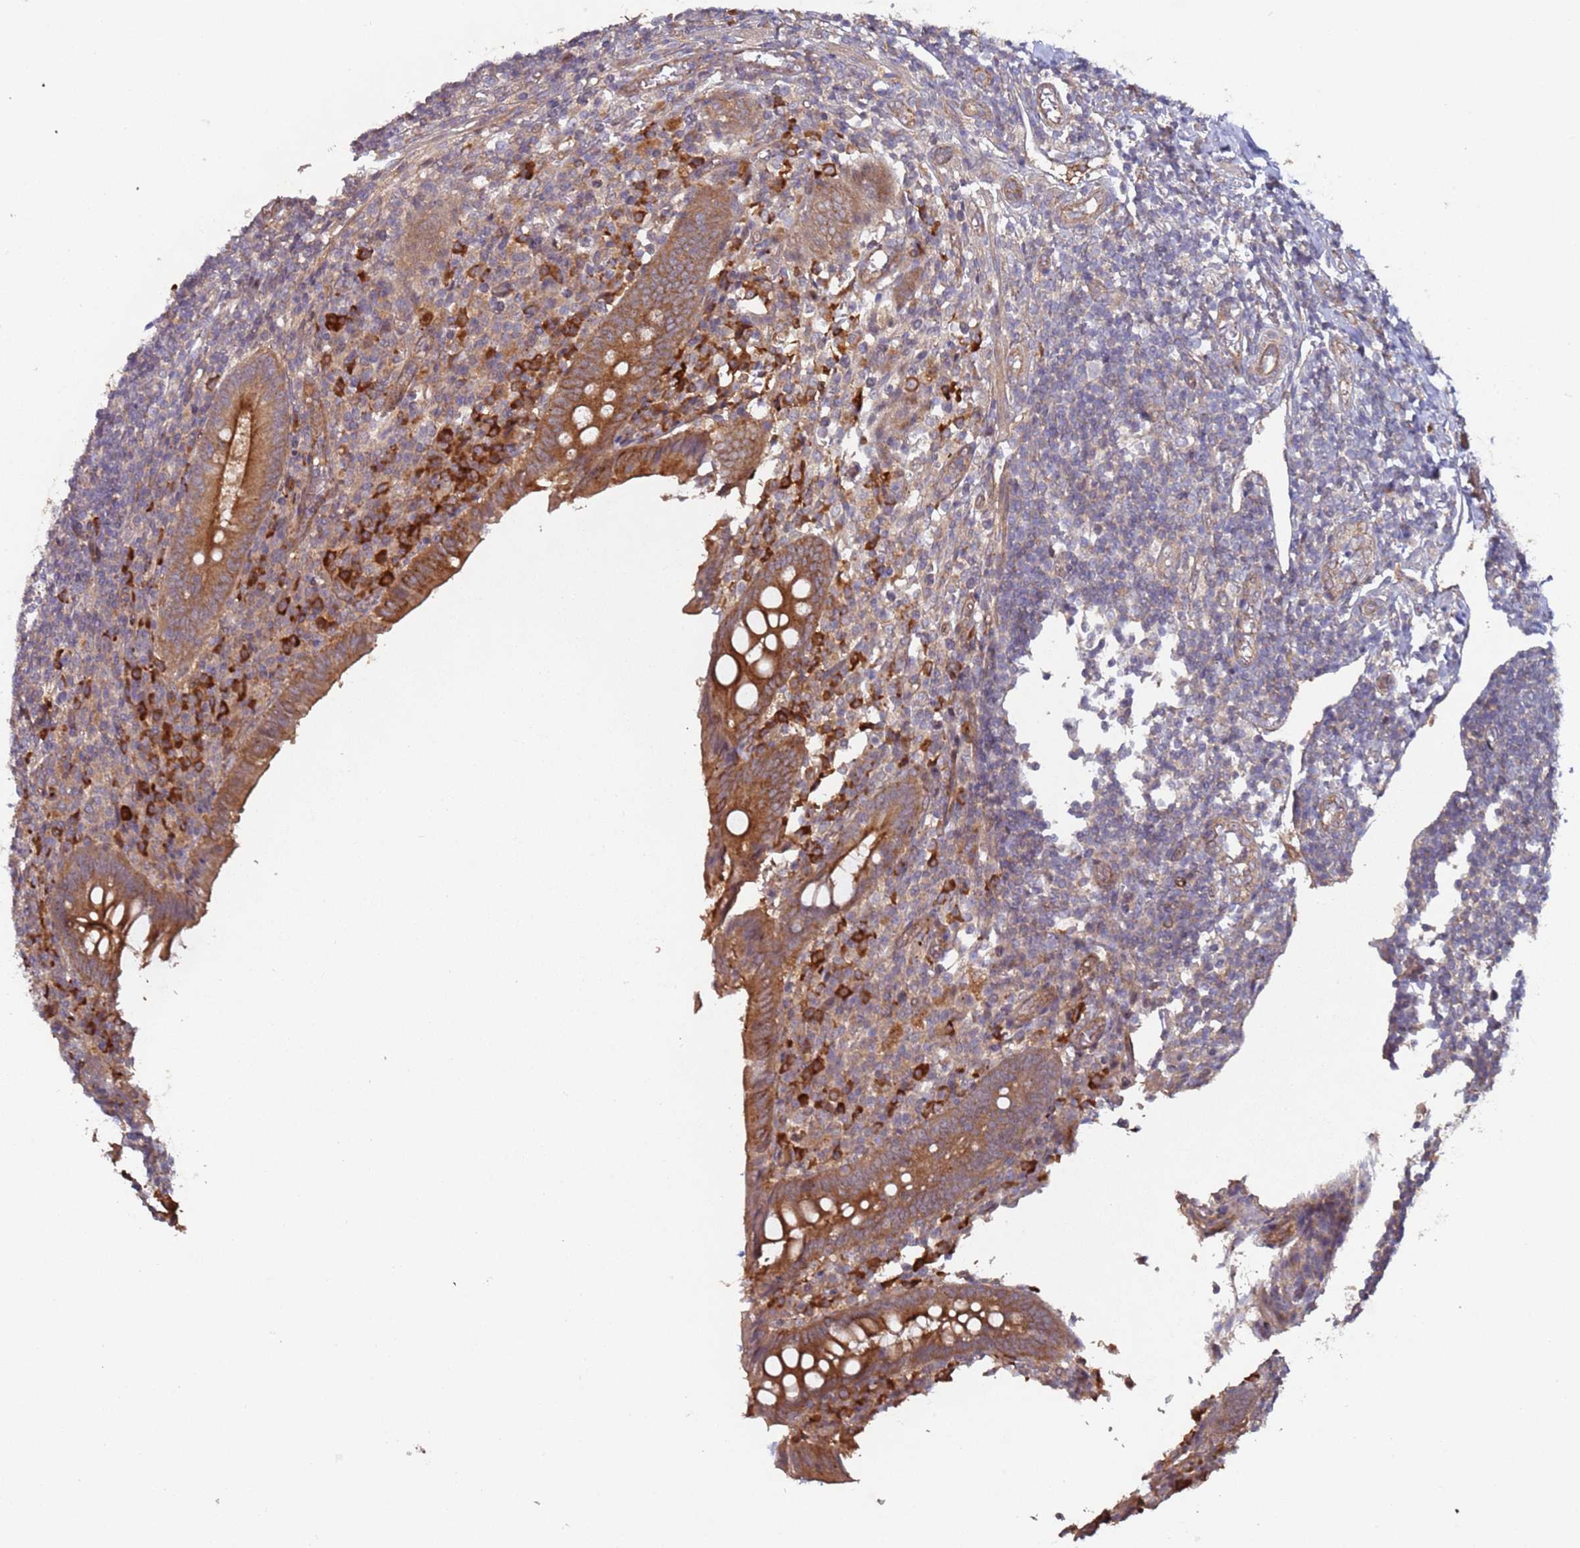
{"staining": {"intensity": "moderate", "quantity": ">75%", "location": "cytoplasmic/membranous"}, "tissue": "appendix", "cell_type": "Glandular cells", "image_type": "normal", "snomed": [{"axis": "morphology", "description": "Normal tissue, NOS"}, {"axis": "topography", "description": "Appendix"}], "caption": "Glandular cells show moderate cytoplasmic/membranous staining in approximately >75% of cells in normal appendix. (DAB (3,3'-diaminobenzidine) IHC with brightfield microscopy, high magnification).", "gene": "KANSL1L", "patient": {"sex": "female", "age": 17}}